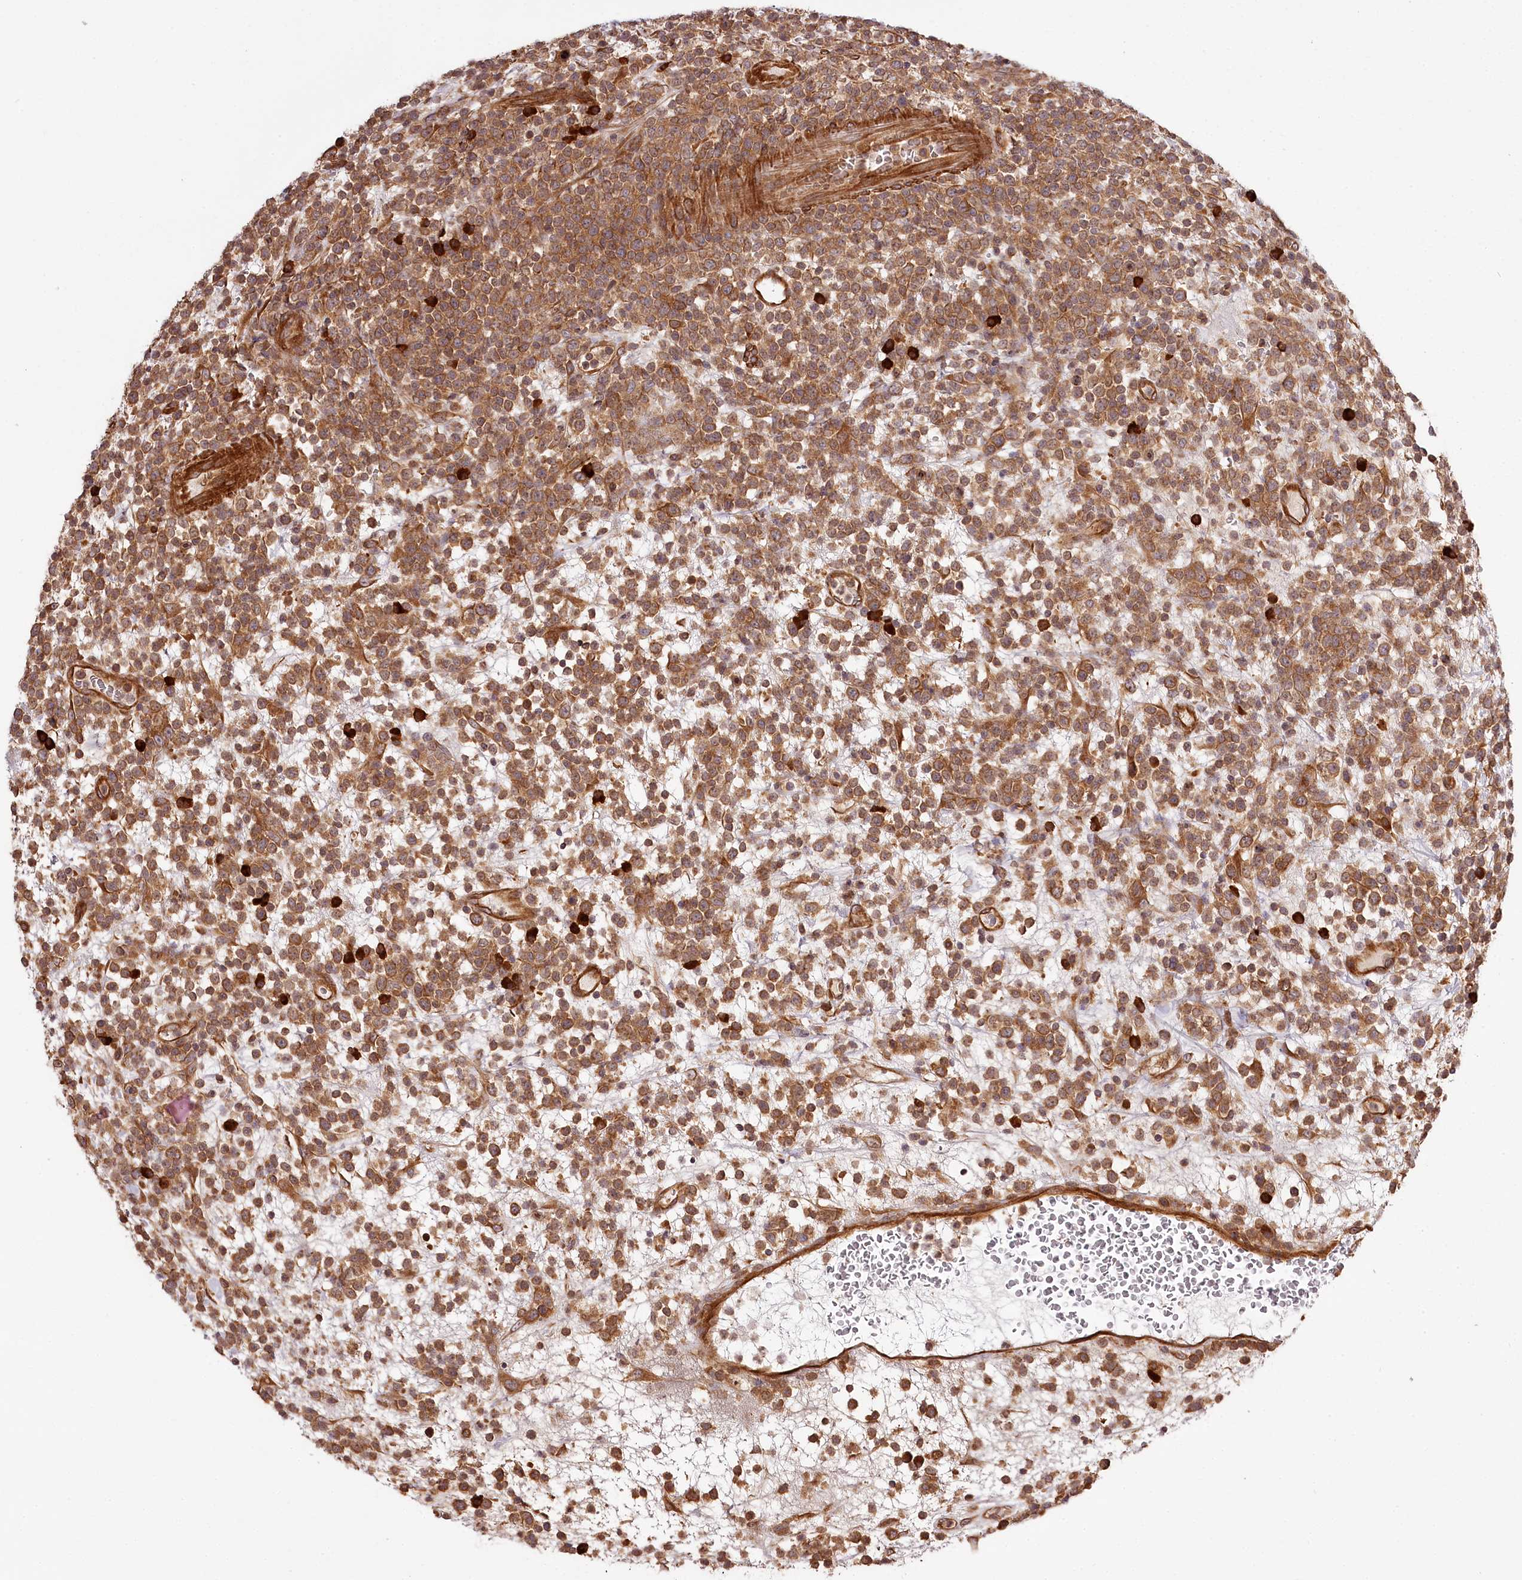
{"staining": {"intensity": "moderate", "quantity": ">75%", "location": "cytoplasmic/membranous"}, "tissue": "lymphoma", "cell_type": "Tumor cells", "image_type": "cancer", "snomed": [{"axis": "morphology", "description": "Malignant lymphoma, non-Hodgkin's type, High grade"}, {"axis": "topography", "description": "Colon"}], "caption": "Immunohistochemical staining of human high-grade malignant lymphoma, non-Hodgkin's type shows medium levels of moderate cytoplasmic/membranous protein positivity in approximately >75% of tumor cells.", "gene": "TARS1", "patient": {"sex": "female", "age": 53}}